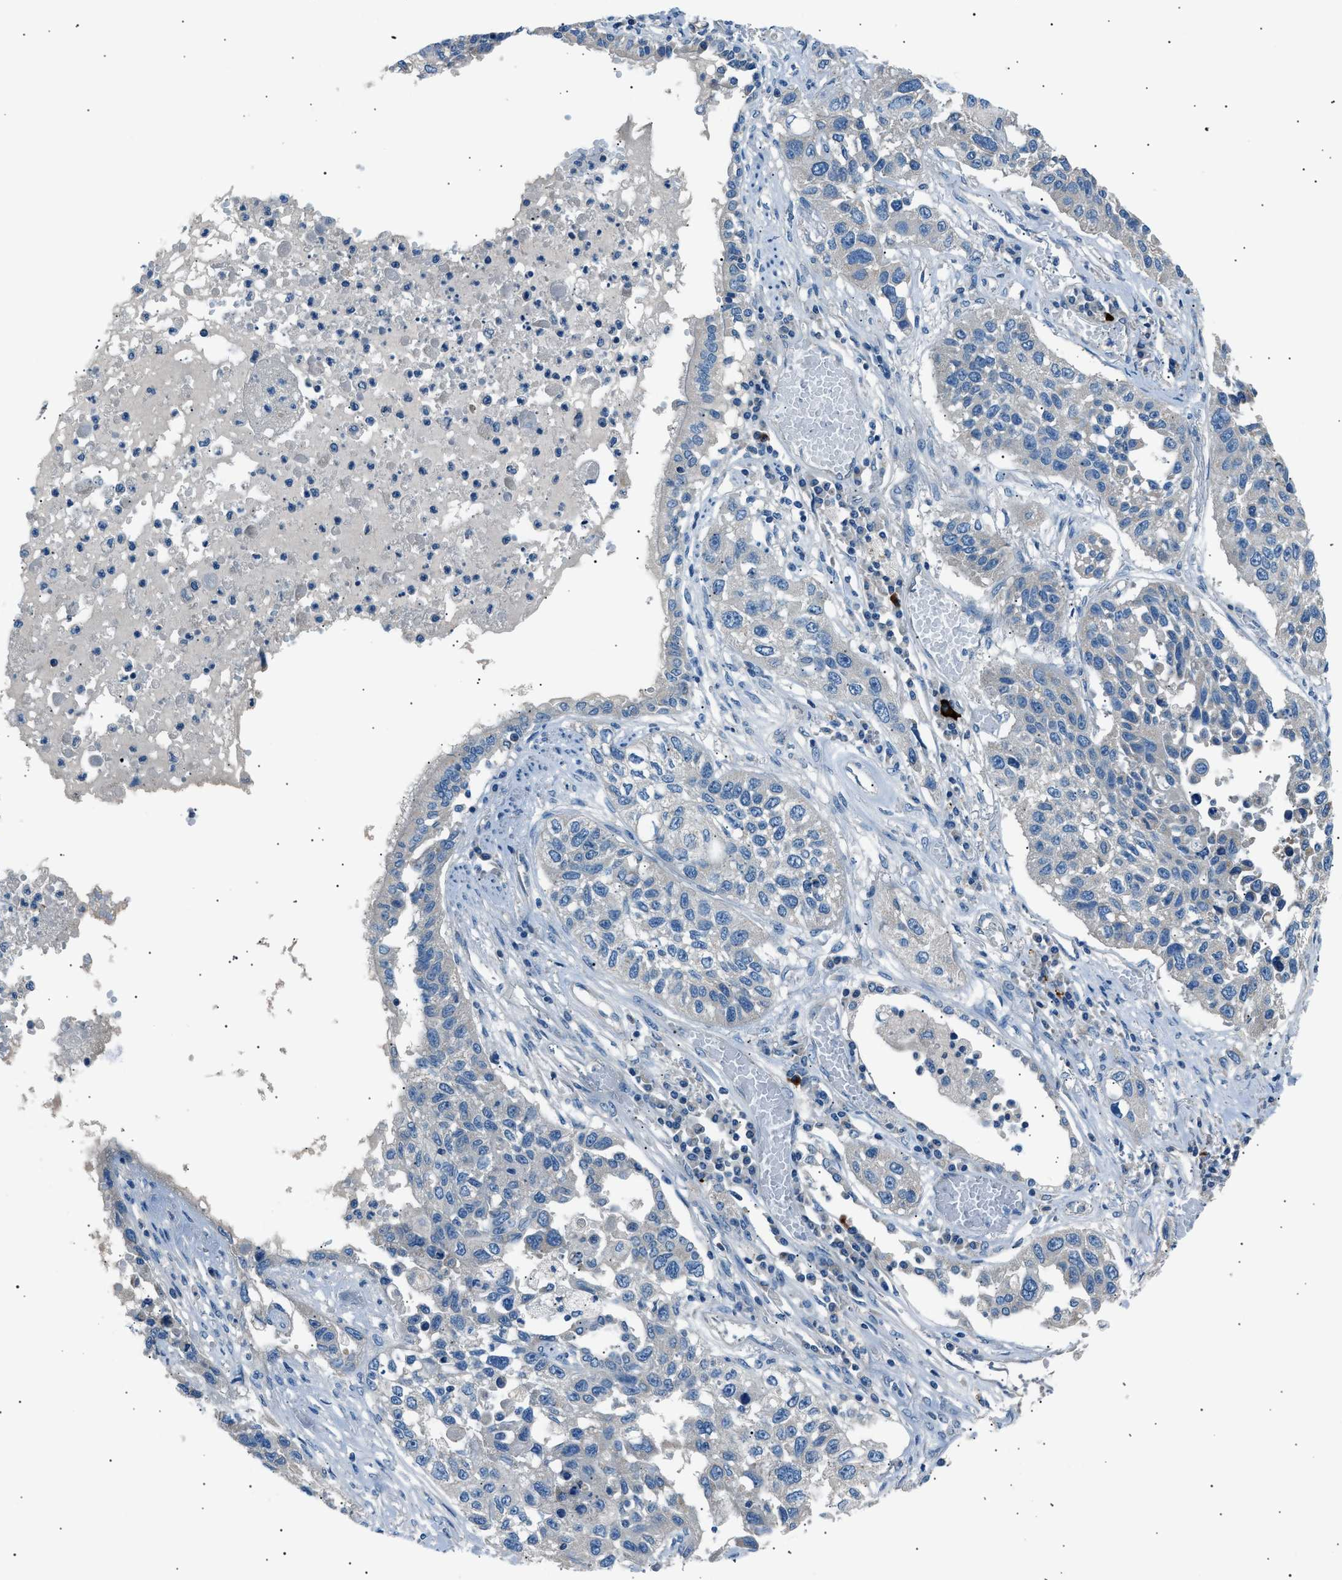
{"staining": {"intensity": "negative", "quantity": "none", "location": "none"}, "tissue": "lung cancer", "cell_type": "Tumor cells", "image_type": "cancer", "snomed": [{"axis": "morphology", "description": "Squamous cell carcinoma, NOS"}, {"axis": "topography", "description": "Lung"}], "caption": "Micrograph shows no protein expression in tumor cells of squamous cell carcinoma (lung) tissue.", "gene": "LRRC37B", "patient": {"sex": "male", "age": 71}}